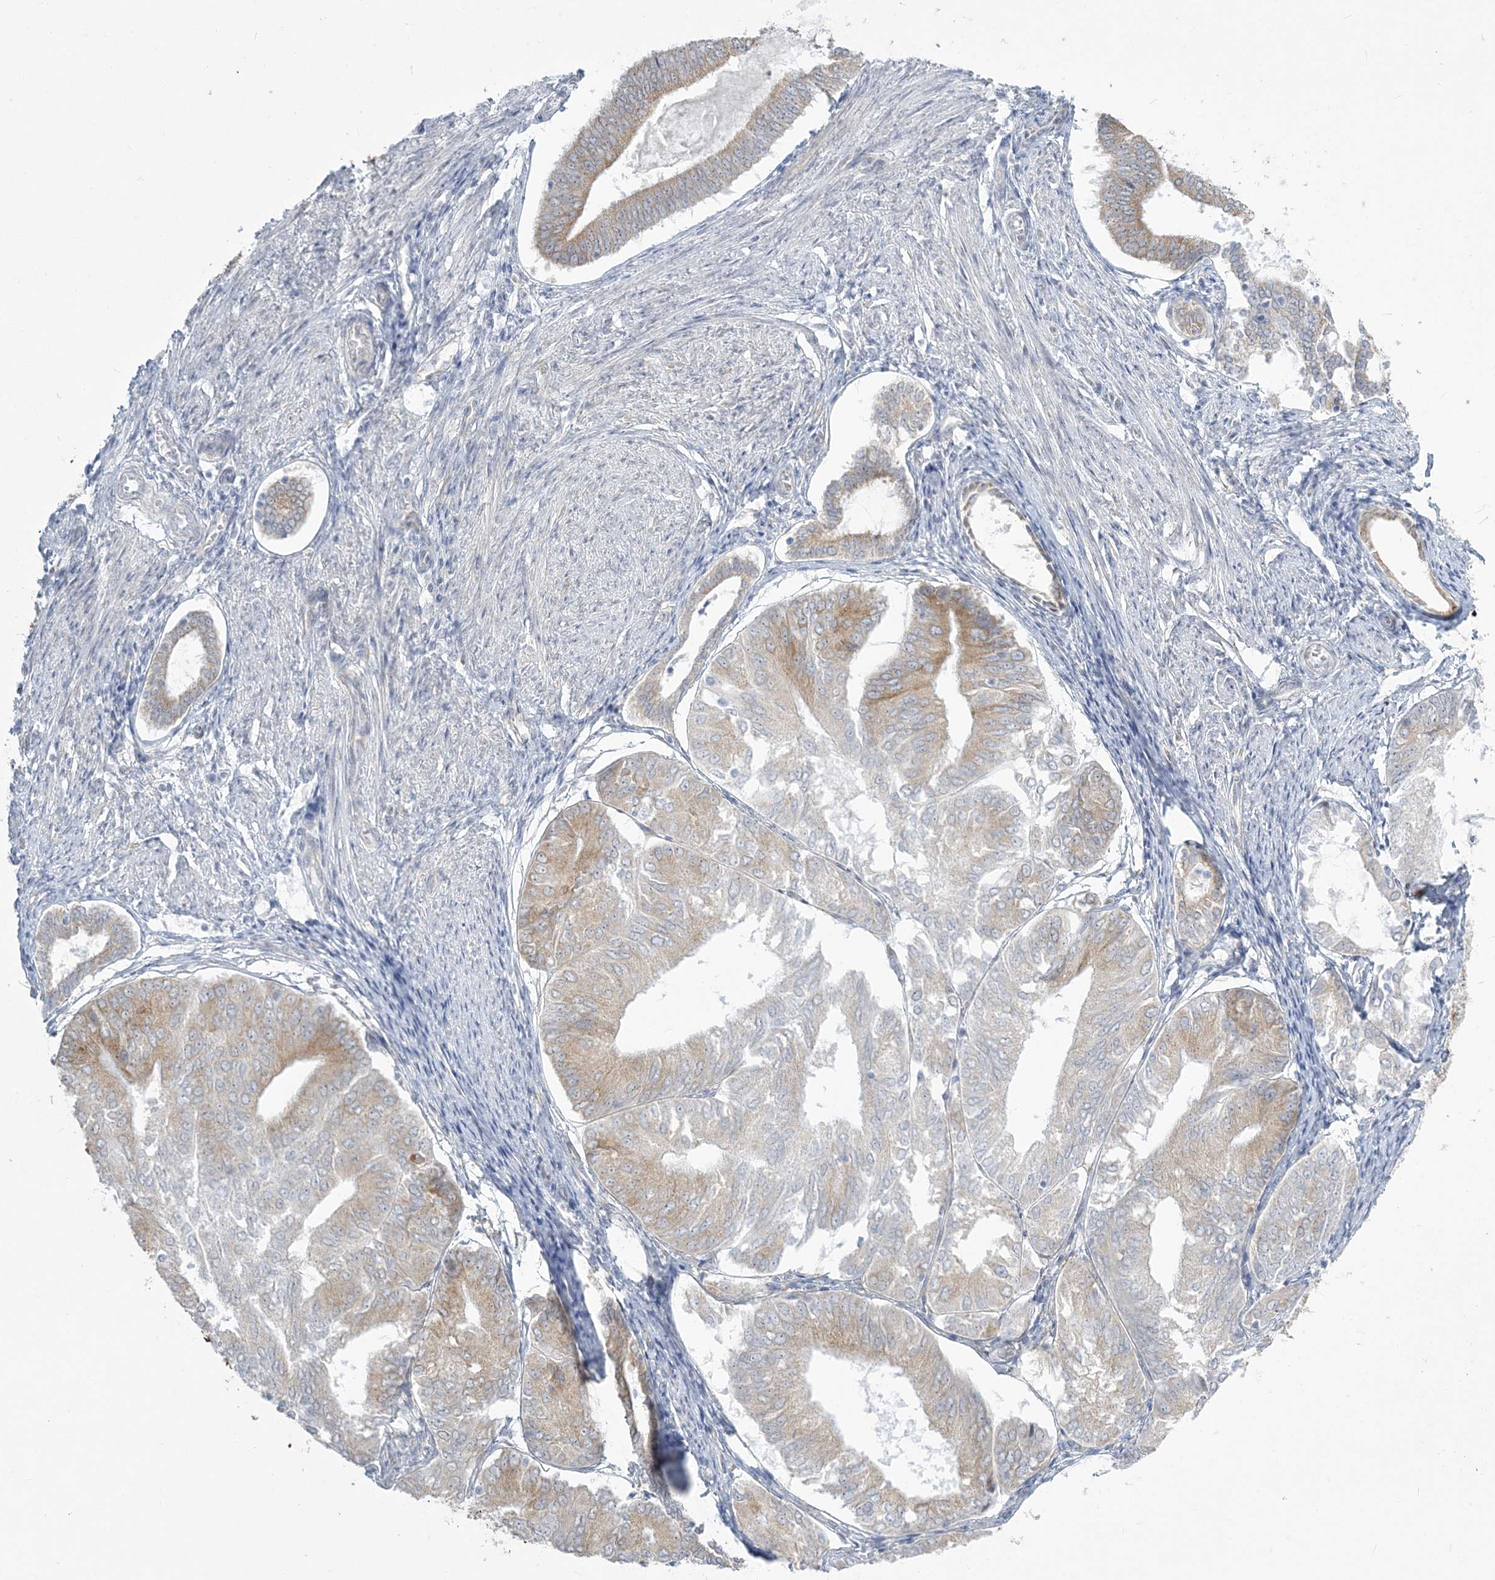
{"staining": {"intensity": "weak", "quantity": "25%-75%", "location": "cytoplasmic/membranous"}, "tissue": "endometrial cancer", "cell_type": "Tumor cells", "image_type": "cancer", "snomed": [{"axis": "morphology", "description": "Adenocarcinoma, NOS"}, {"axis": "topography", "description": "Endometrium"}], "caption": "Immunohistochemistry (IHC) photomicrograph of human endometrial cancer stained for a protein (brown), which reveals low levels of weak cytoplasmic/membranous positivity in about 25%-75% of tumor cells.", "gene": "ZC3H6", "patient": {"sex": "female", "age": 81}}